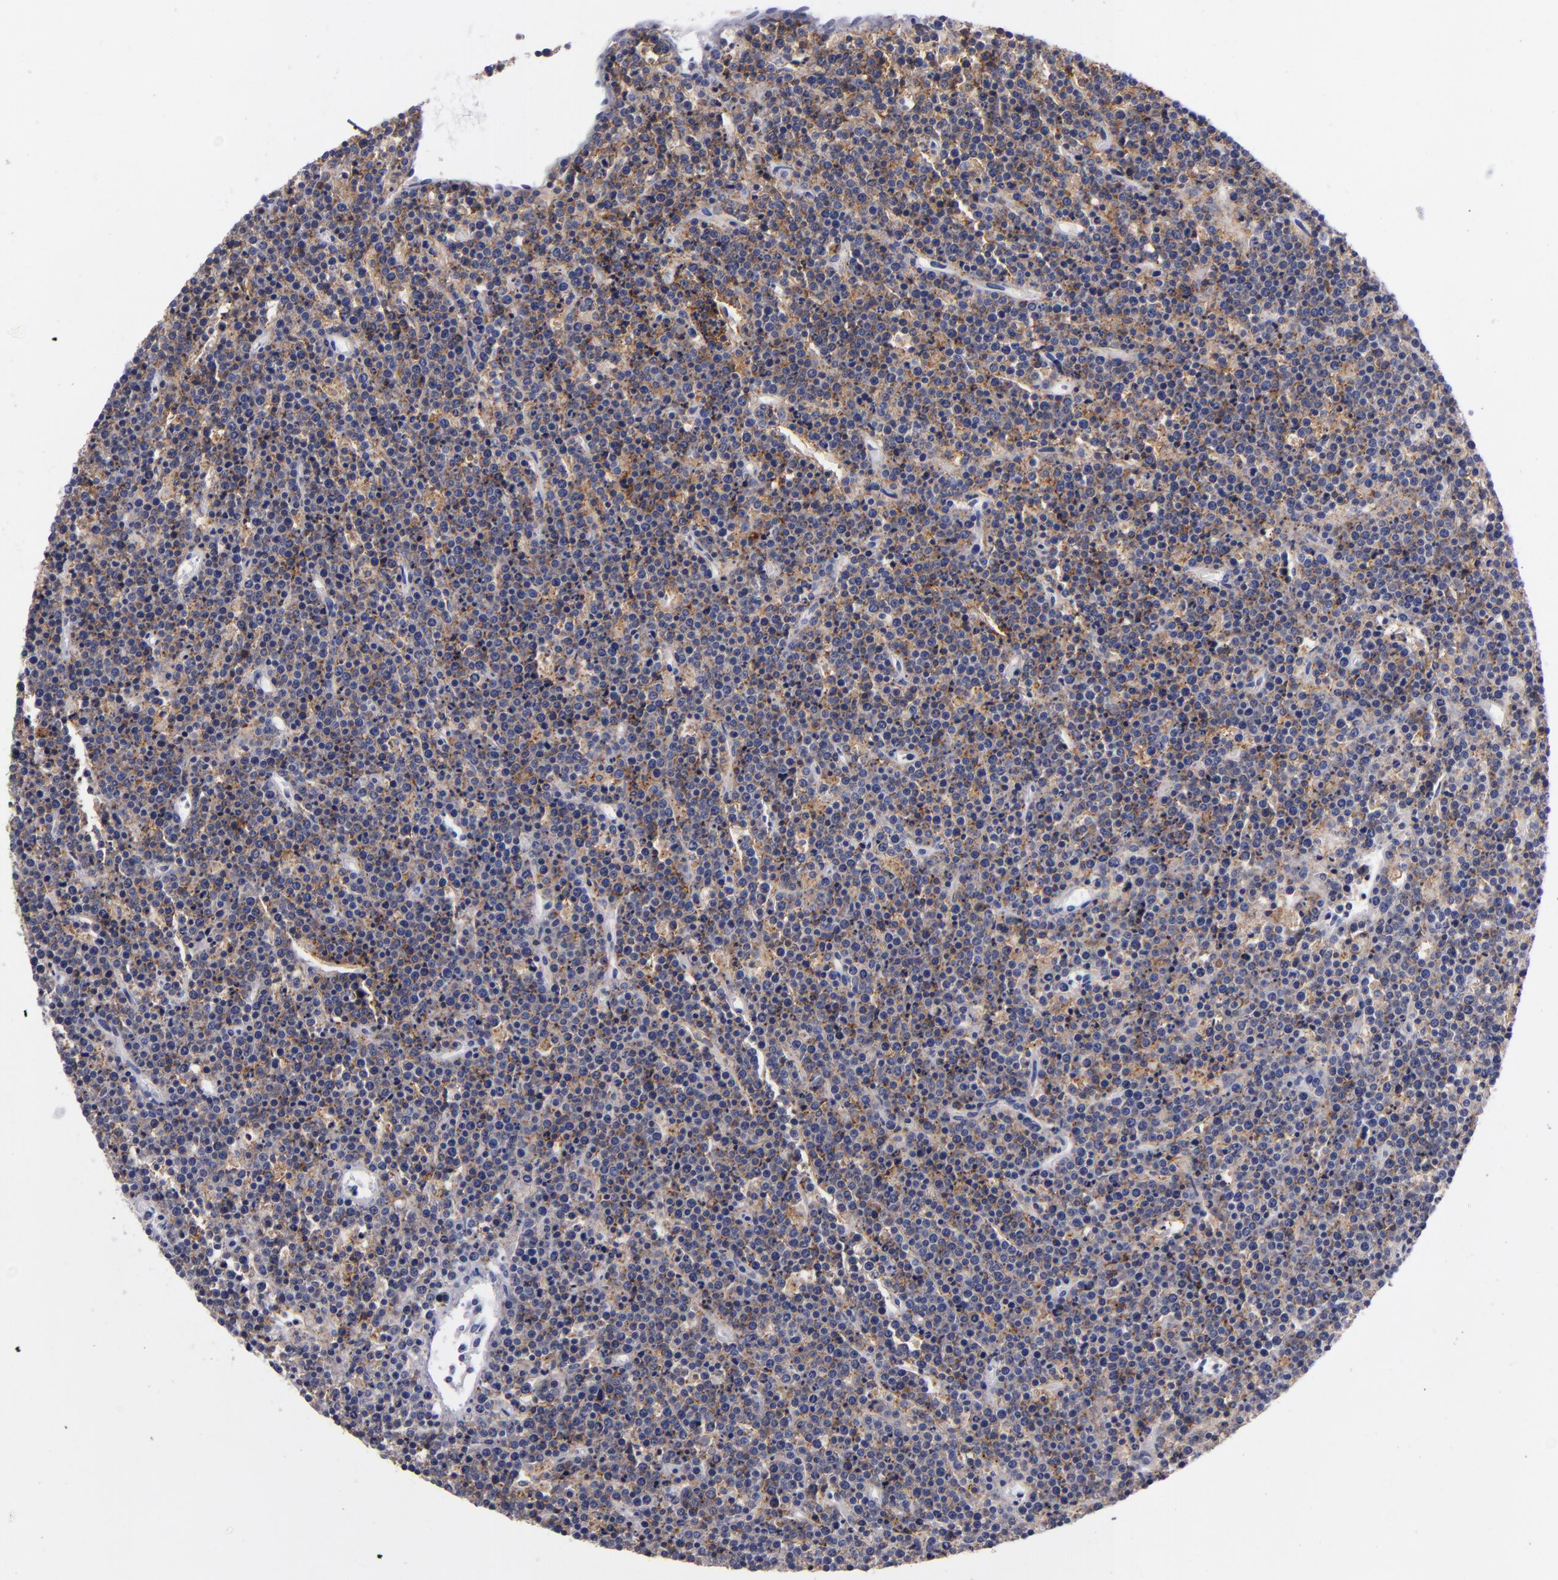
{"staining": {"intensity": "moderate", "quantity": "25%-75%", "location": "cytoplasmic/membranous"}, "tissue": "lymphoma", "cell_type": "Tumor cells", "image_type": "cancer", "snomed": [{"axis": "morphology", "description": "Malignant lymphoma, non-Hodgkin's type, High grade"}, {"axis": "topography", "description": "Ovary"}], "caption": "High-grade malignant lymphoma, non-Hodgkin's type stained with immunohistochemistry (IHC) displays moderate cytoplasmic/membranous positivity in approximately 25%-75% of tumor cells.", "gene": "CD38", "patient": {"sex": "female", "age": 56}}